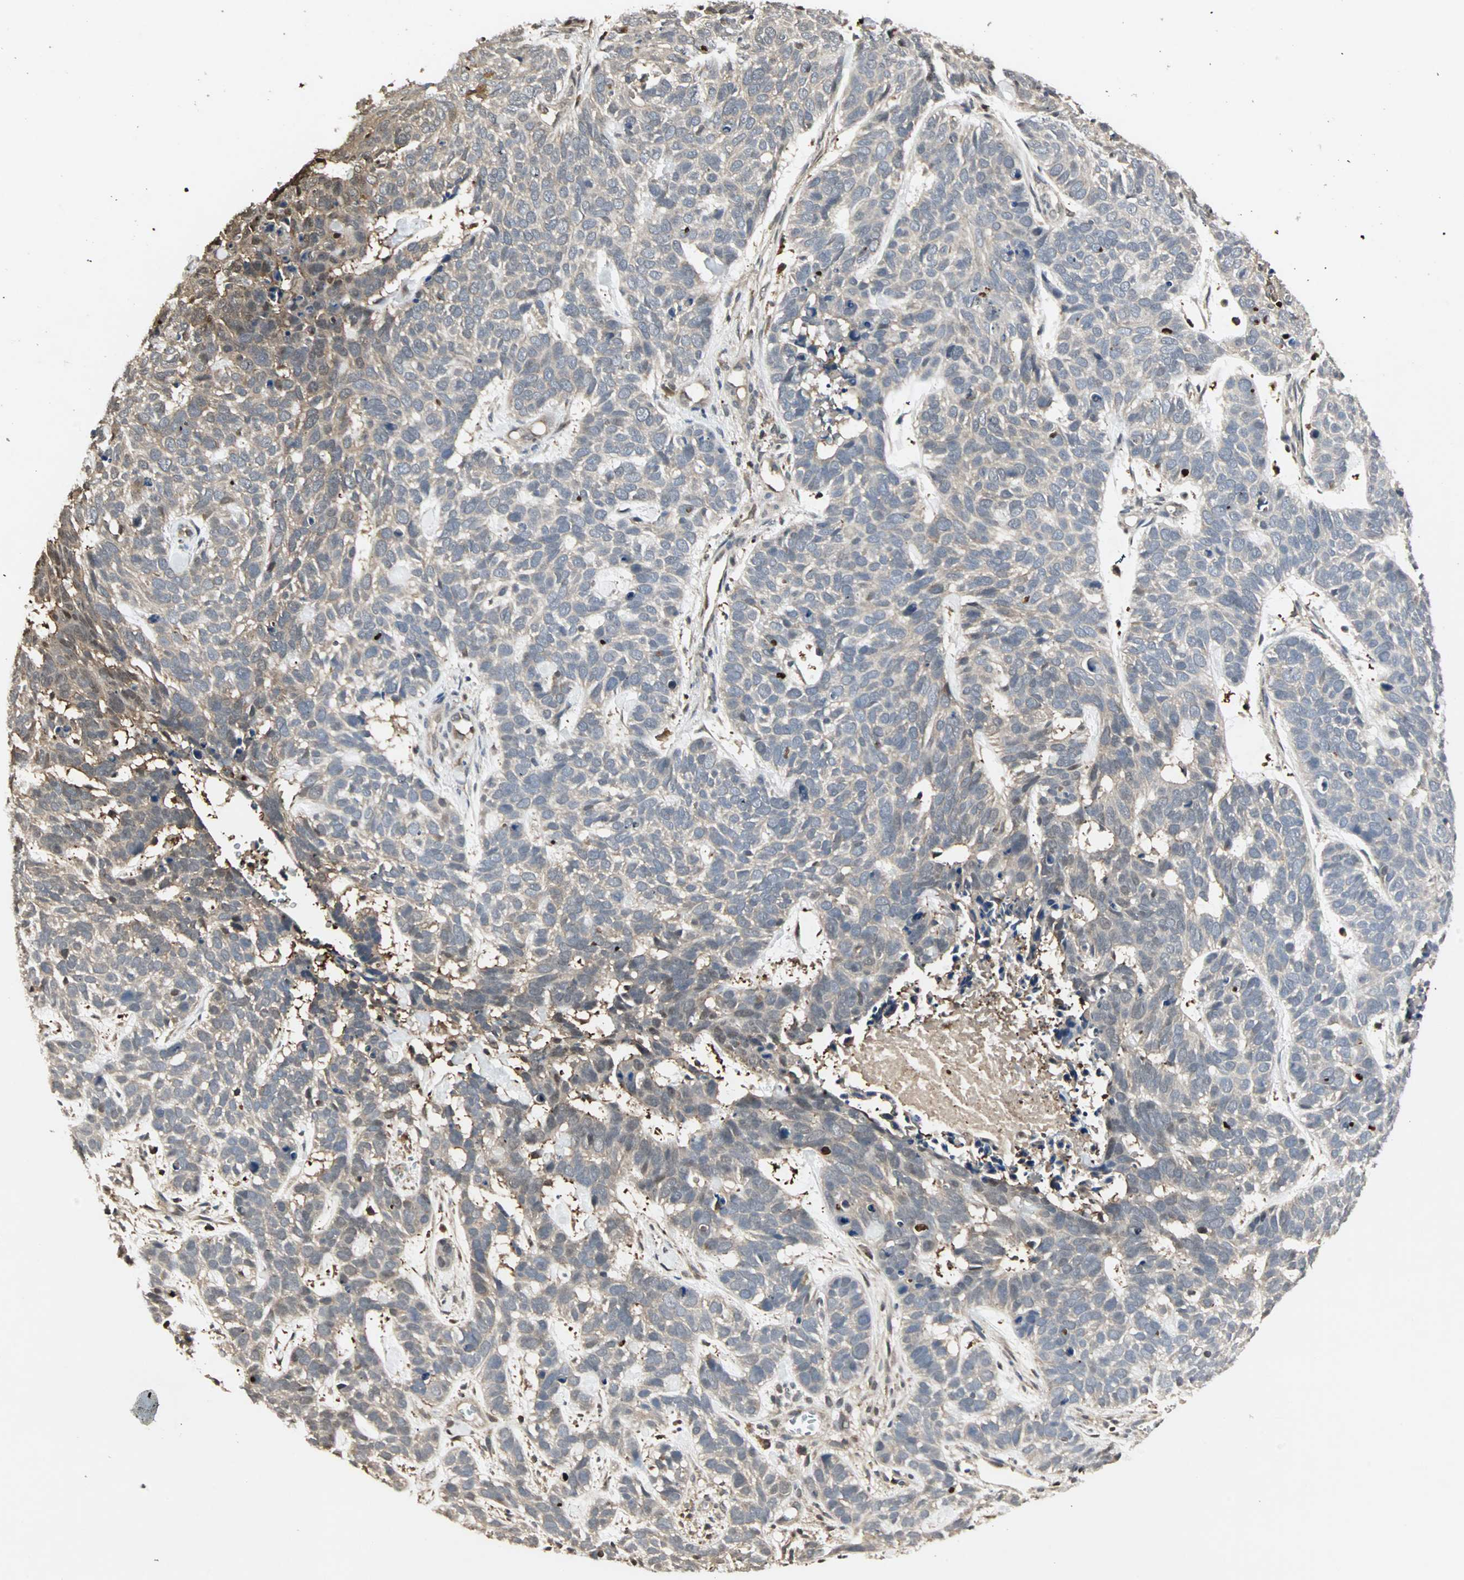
{"staining": {"intensity": "weak", "quantity": ">75%", "location": "cytoplasmic/membranous"}, "tissue": "skin cancer", "cell_type": "Tumor cells", "image_type": "cancer", "snomed": [{"axis": "morphology", "description": "Basal cell carcinoma"}, {"axis": "topography", "description": "Skin"}], "caption": "Basal cell carcinoma (skin) stained with a protein marker demonstrates weak staining in tumor cells.", "gene": "DRG2", "patient": {"sex": "male", "age": 87}}